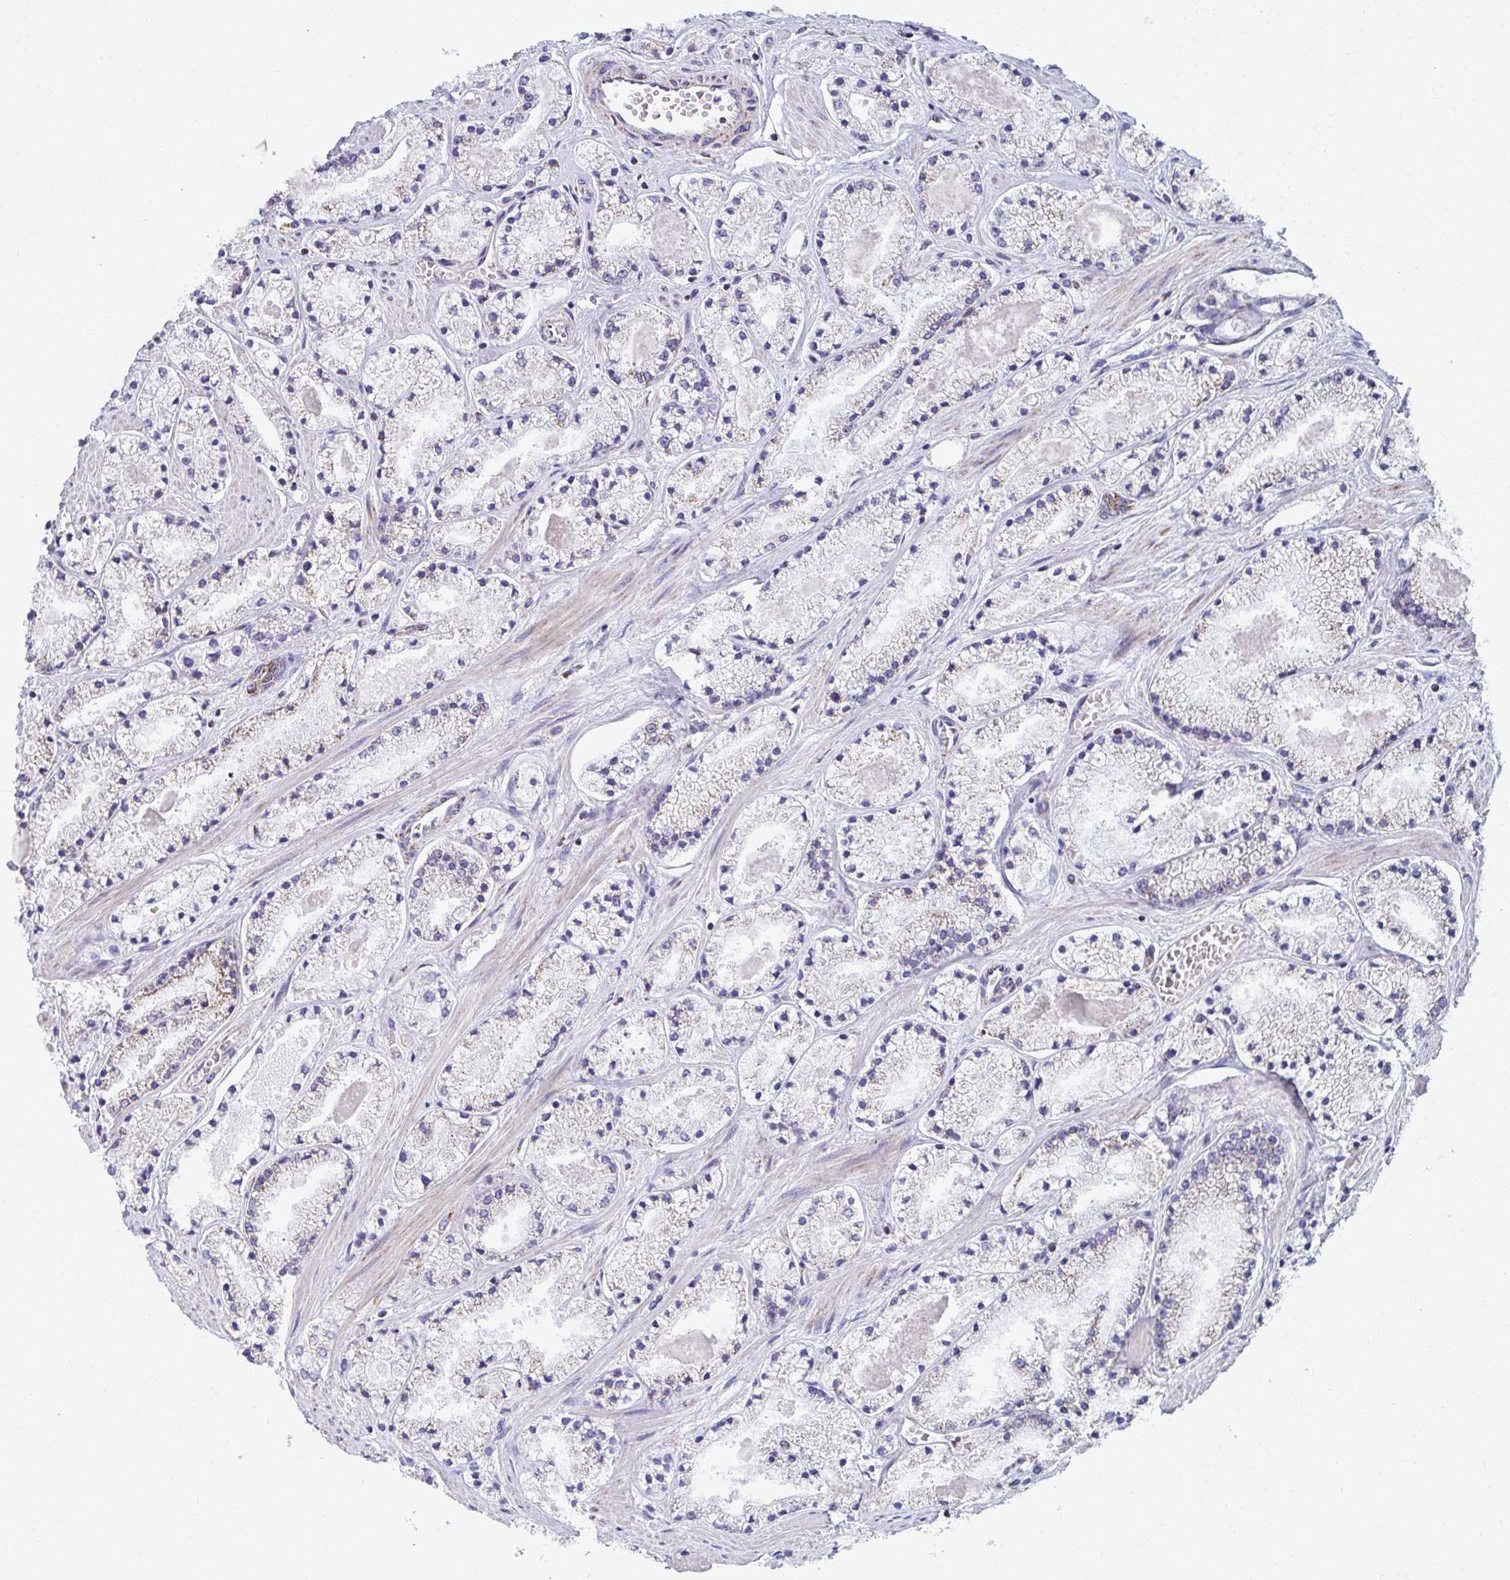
{"staining": {"intensity": "moderate", "quantity": "<25%", "location": "cytoplasmic/membranous"}, "tissue": "prostate cancer", "cell_type": "Tumor cells", "image_type": "cancer", "snomed": [{"axis": "morphology", "description": "Adenocarcinoma, High grade"}, {"axis": "topography", "description": "Prostate"}], "caption": "Immunohistochemistry (DAB) staining of prostate cancer (adenocarcinoma (high-grade)) exhibits moderate cytoplasmic/membranous protein positivity in approximately <25% of tumor cells. The staining was performed using DAB, with brown indicating positive protein expression. Nuclei are stained blue with hematoxylin.", "gene": "RCC1L", "patient": {"sex": "male", "age": 63}}